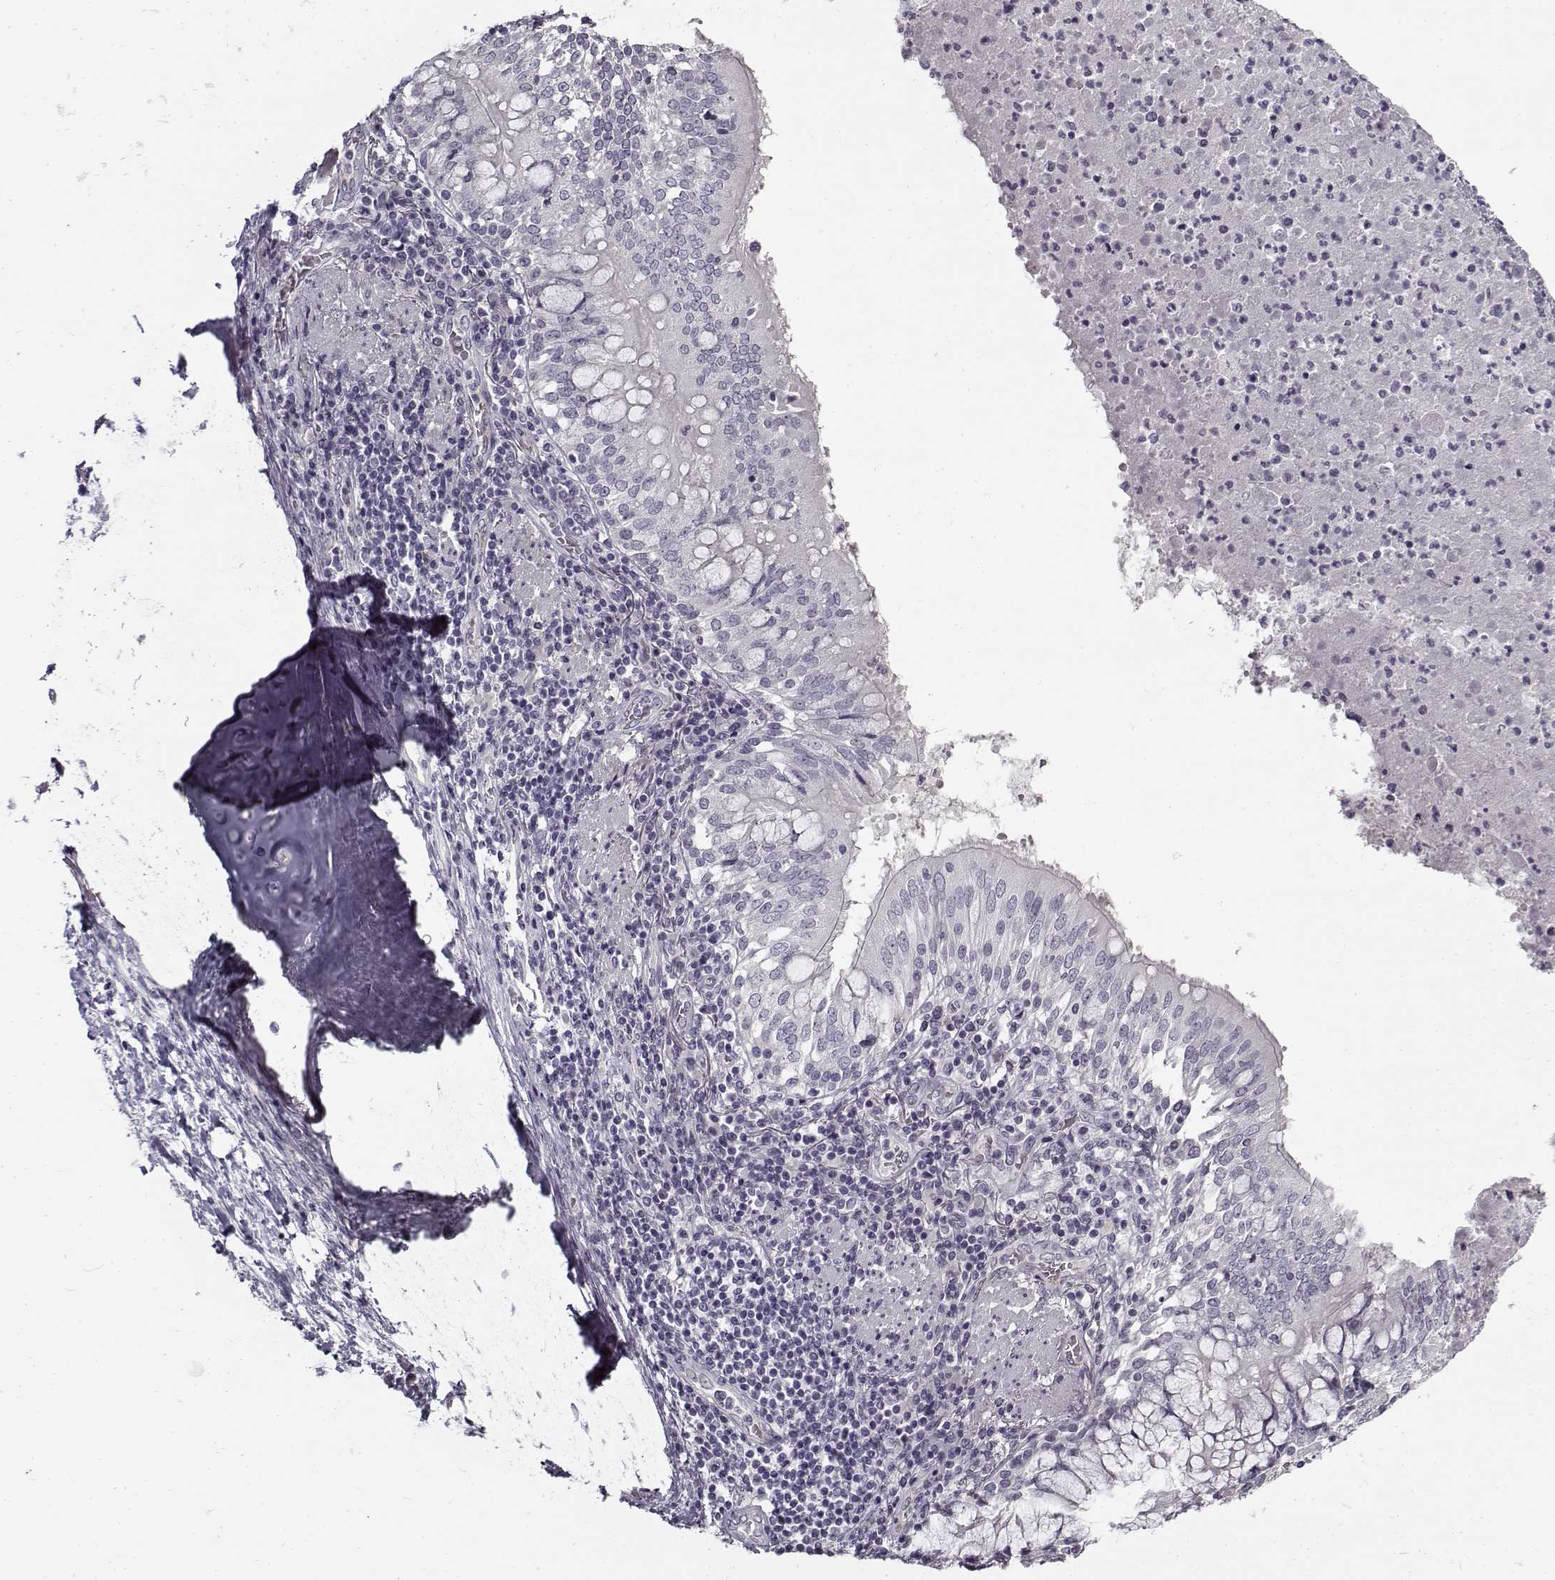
{"staining": {"intensity": "negative", "quantity": "none", "location": "none"}, "tissue": "lung cancer", "cell_type": "Tumor cells", "image_type": "cancer", "snomed": [{"axis": "morphology", "description": "Normal tissue, NOS"}, {"axis": "morphology", "description": "Squamous cell carcinoma, NOS"}, {"axis": "topography", "description": "Bronchus"}, {"axis": "topography", "description": "Lung"}], "caption": "Tumor cells show no significant protein positivity in lung squamous cell carcinoma. Brightfield microscopy of IHC stained with DAB (brown) and hematoxylin (blue), captured at high magnification.", "gene": "SNCA", "patient": {"sex": "male", "age": 64}}